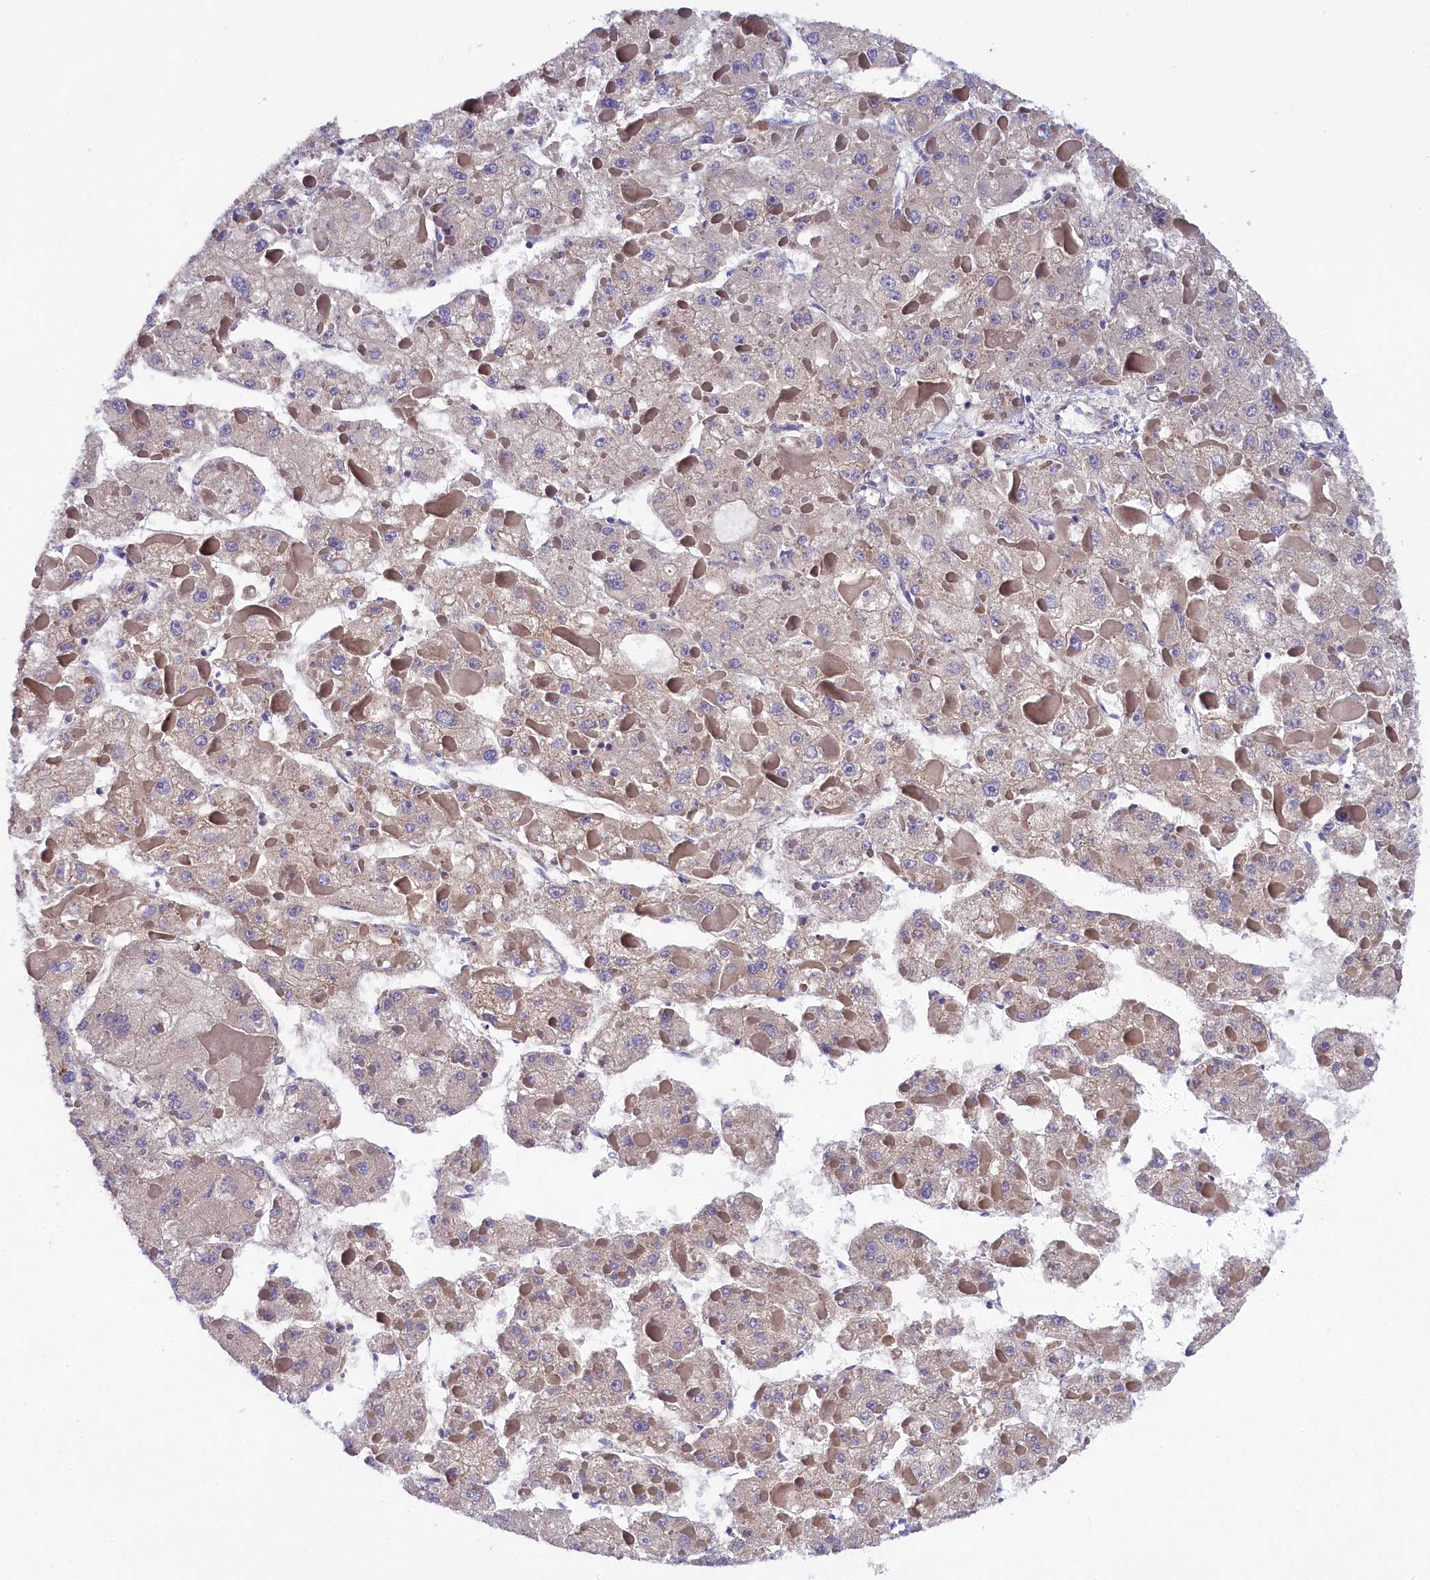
{"staining": {"intensity": "negative", "quantity": "none", "location": "none"}, "tissue": "liver cancer", "cell_type": "Tumor cells", "image_type": "cancer", "snomed": [{"axis": "morphology", "description": "Carcinoma, Hepatocellular, NOS"}, {"axis": "topography", "description": "Liver"}], "caption": "The photomicrograph reveals no staining of tumor cells in liver cancer. (Stains: DAB (3,3'-diaminobenzidine) IHC with hematoxylin counter stain, Microscopy: brightfield microscopy at high magnification).", "gene": "SP4", "patient": {"sex": "female", "age": 73}}